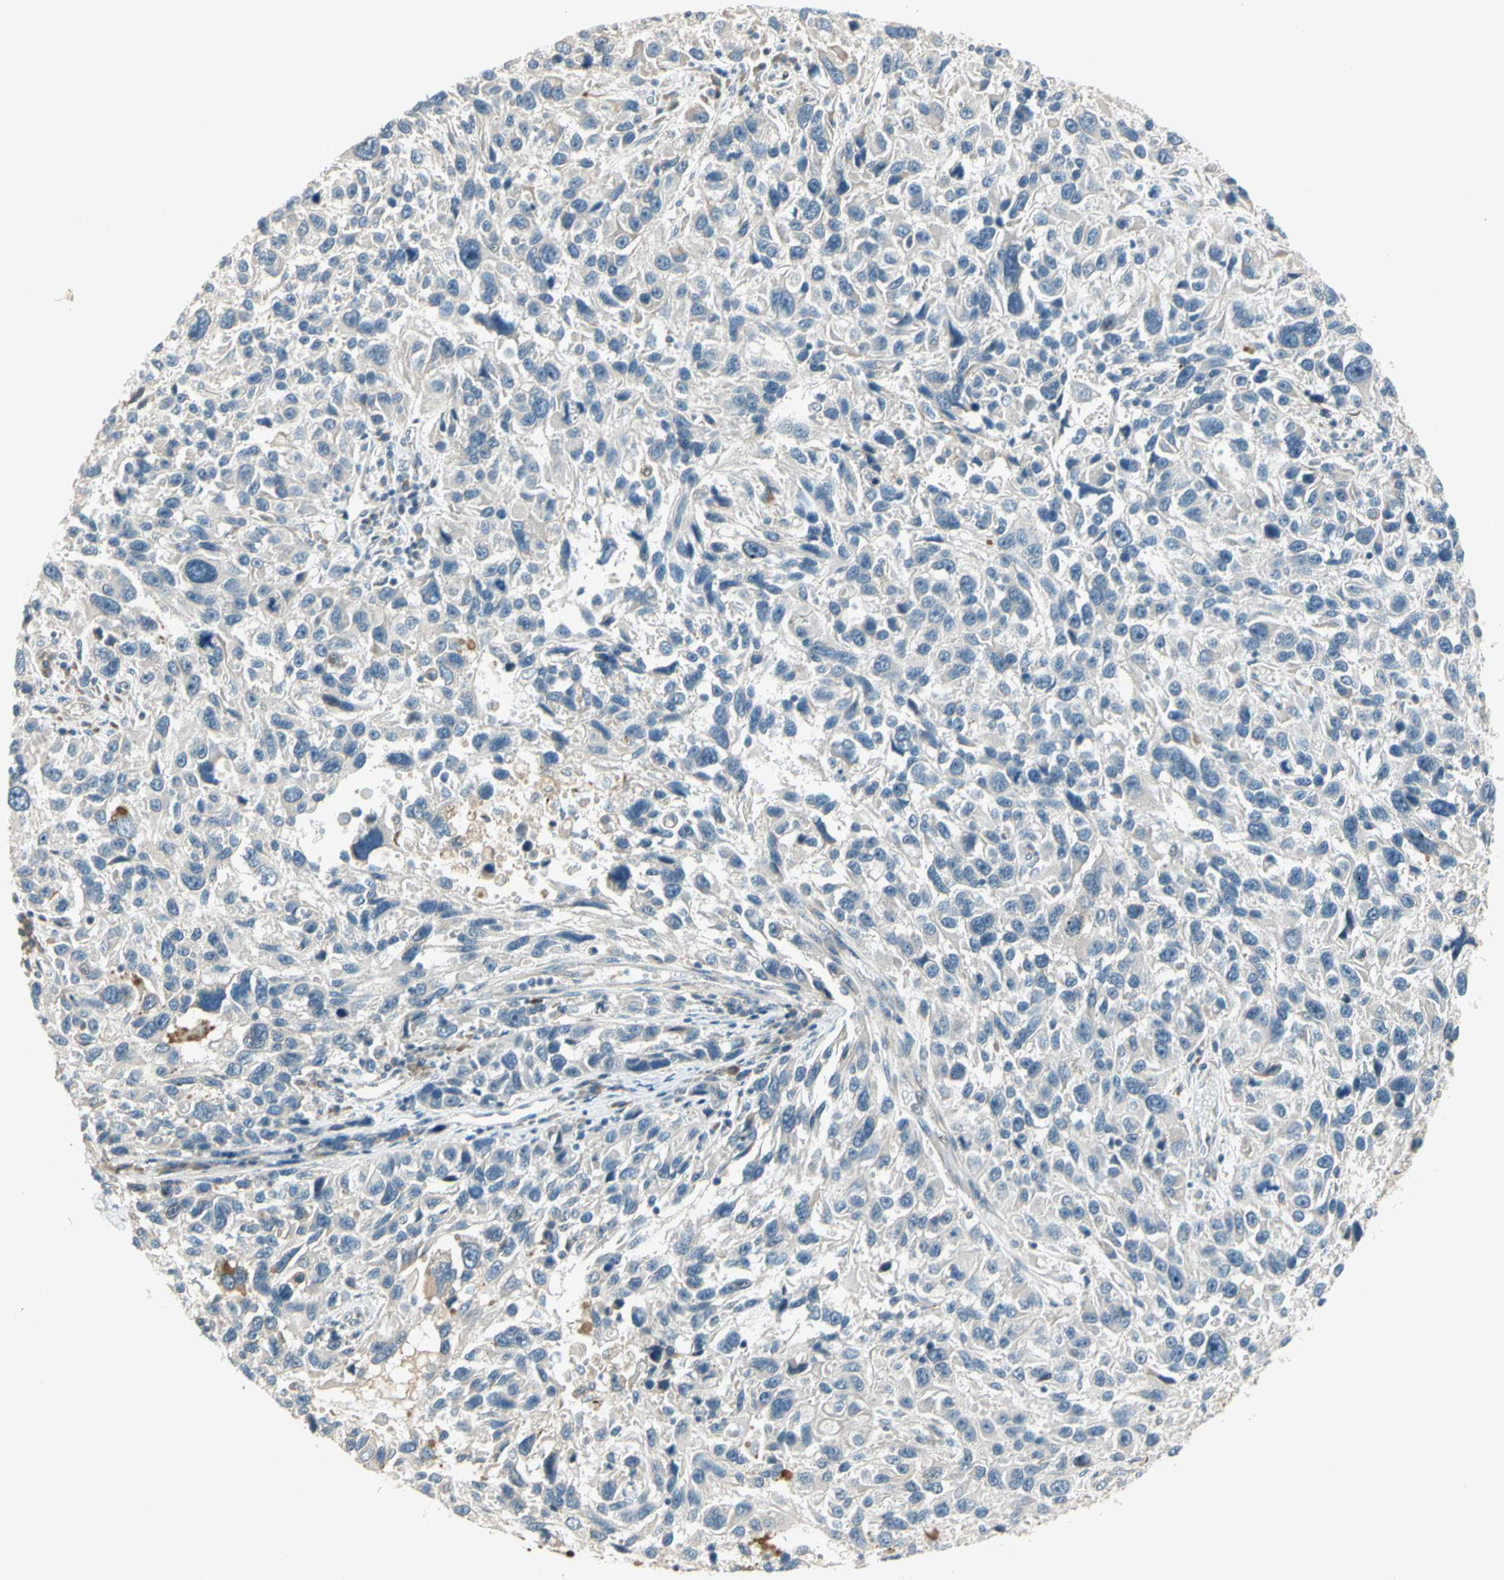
{"staining": {"intensity": "negative", "quantity": "none", "location": "none"}, "tissue": "melanoma", "cell_type": "Tumor cells", "image_type": "cancer", "snomed": [{"axis": "morphology", "description": "Malignant melanoma, NOS"}, {"axis": "topography", "description": "Skin"}], "caption": "The histopathology image demonstrates no significant staining in tumor cells of malignant melanoma. (IHC, brightfield microscopy, high magnification).", "gene": "PCDHB15", "patient": {"sex": "male", "age": 53}}